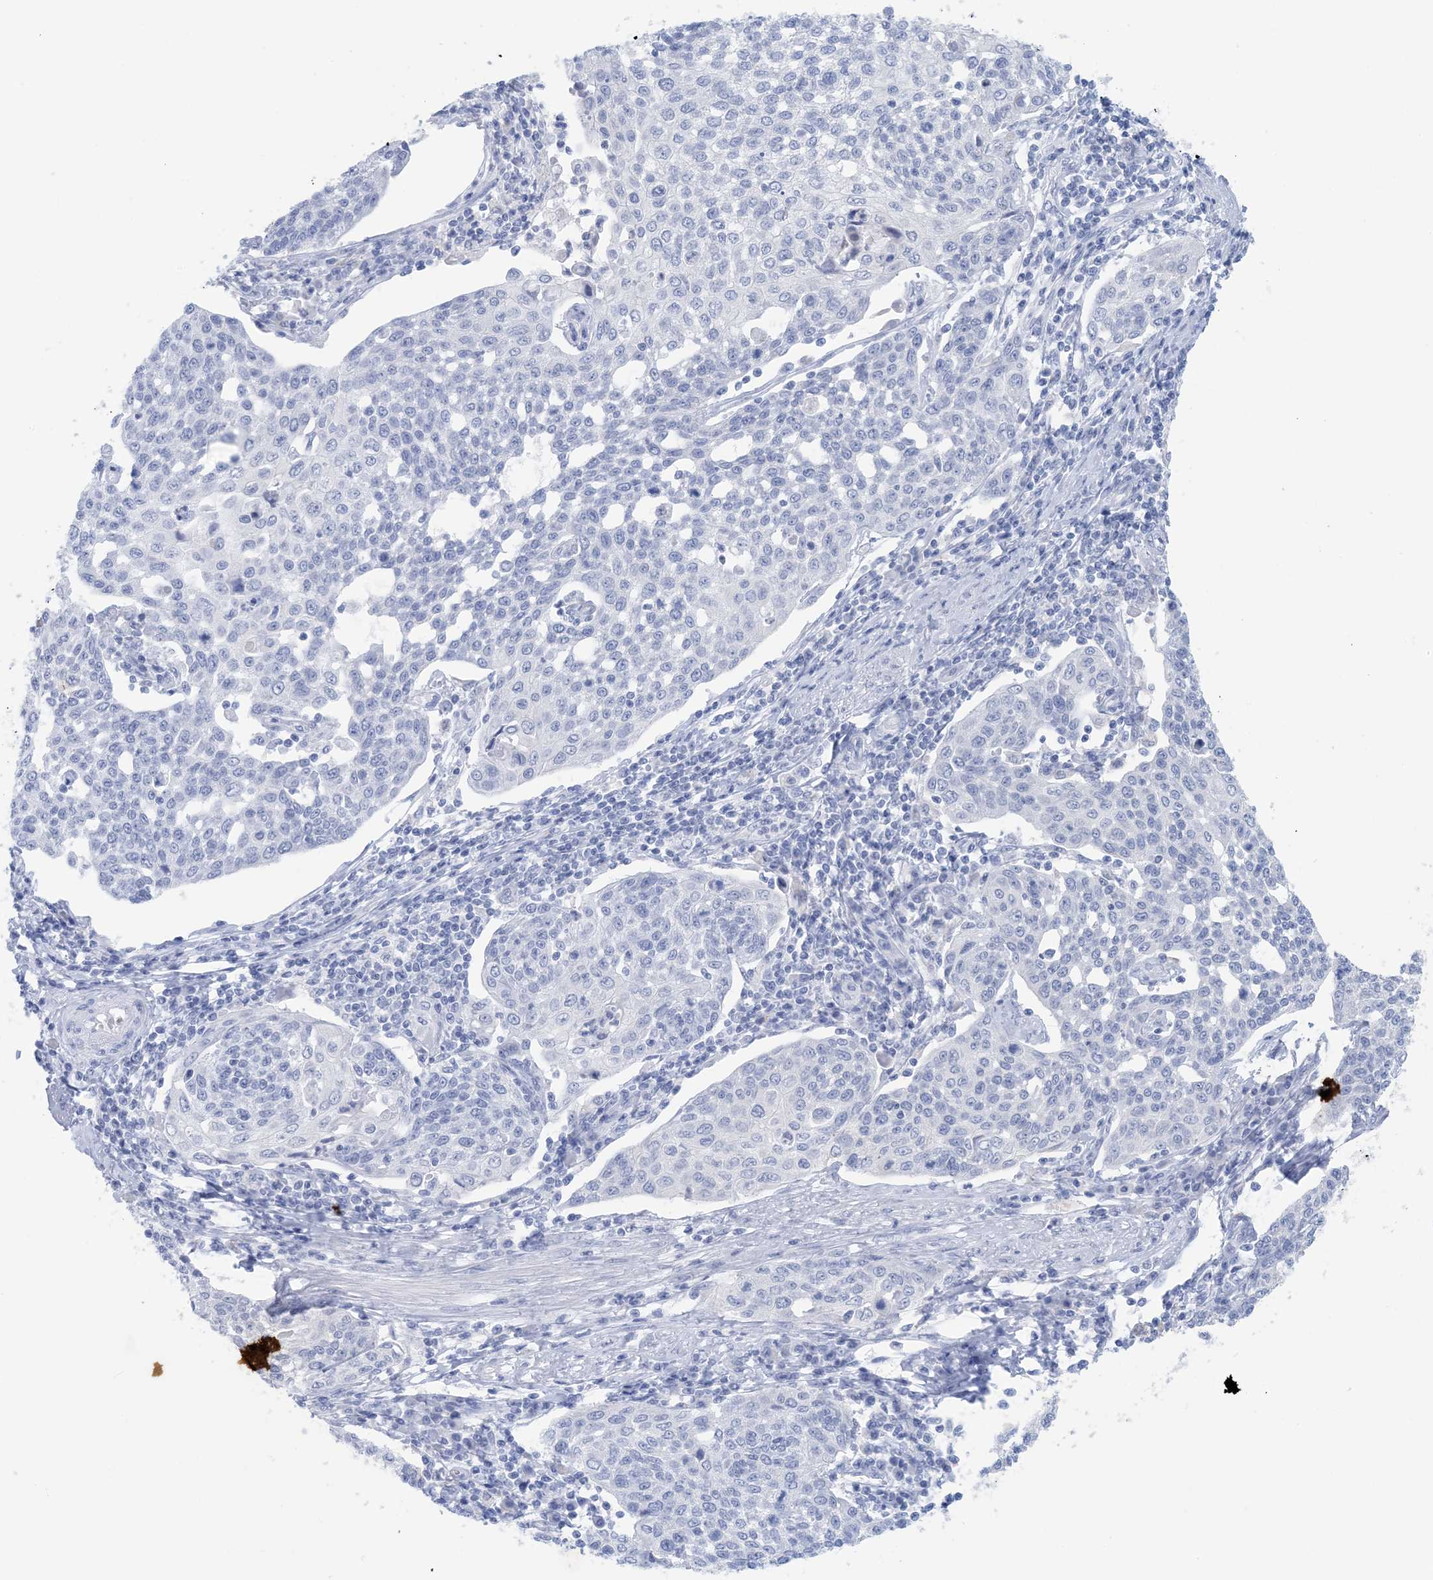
{"staining": {"intensity": "negative", "quantity": "none", "location": "none"}, "tissue": "cervical cancer", "cell_type": "Tumor cells", "image_type": "cancer", "snomed": [{"axis": "morphology", "description": "Squamous cell carcinoma, NOS"}, {"axis": "topography", "description": "Cervix"}], "caption": "Immunohistochemistry (IHC) image of neoplastic tissue: human squamous cell carcinoma (cervical) stained with DAB shows no significant protein positivity in tumor cells. (Stains: DAB immunohistochemistry (IHC) with hematoxylin counter stain, Microscopy: brightfield microscopy at high magnification).", "gene": "GABRG1", "patient": {"sex": "female", "age": 34}}